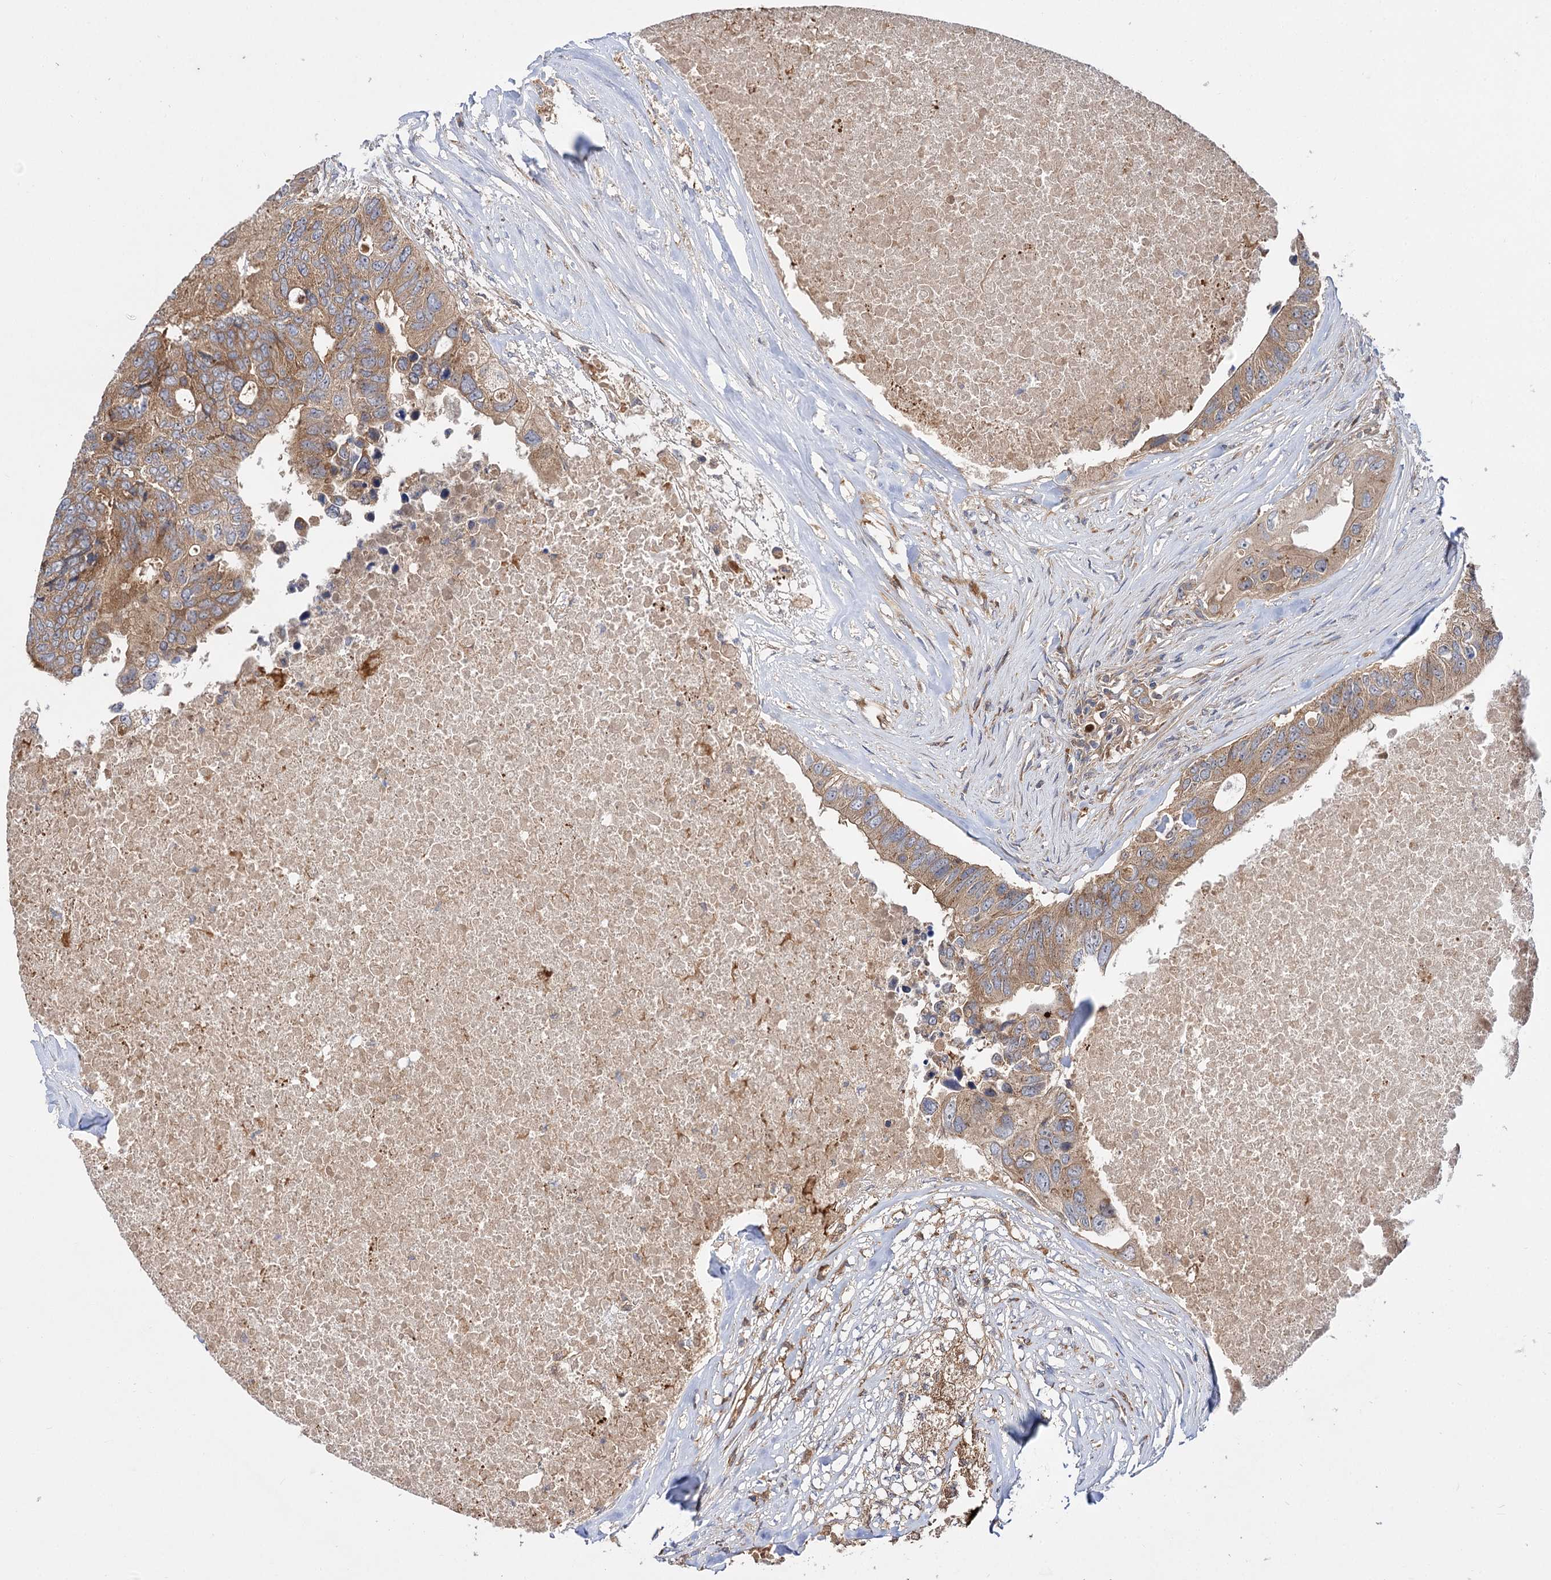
{"staining": {"intensity": "moderate", "quantity": ">75%", "location": "cytoplasmic/membranous"}, "tissue": "colorectal cancer", "cell_type": "Tumor cells", "image_type": "cancer", "snomed": [{"axis": "morphology", "description": "Adenocarcinoma, NOS"}, {"axis": "topography", "description": "Colon"}], "caption": "DAB (3,3'-diaminobenzidine) immunohistochemical staining of colorectal cancer demonstrates moderate cytoplasmic/membranous protein staining in approximately >75% of tumor cells. (Brightfield microscopy of DAB IHC at high magnification).", "gene": "PATL1", "patient": {"sex": "male", "age": 71}}